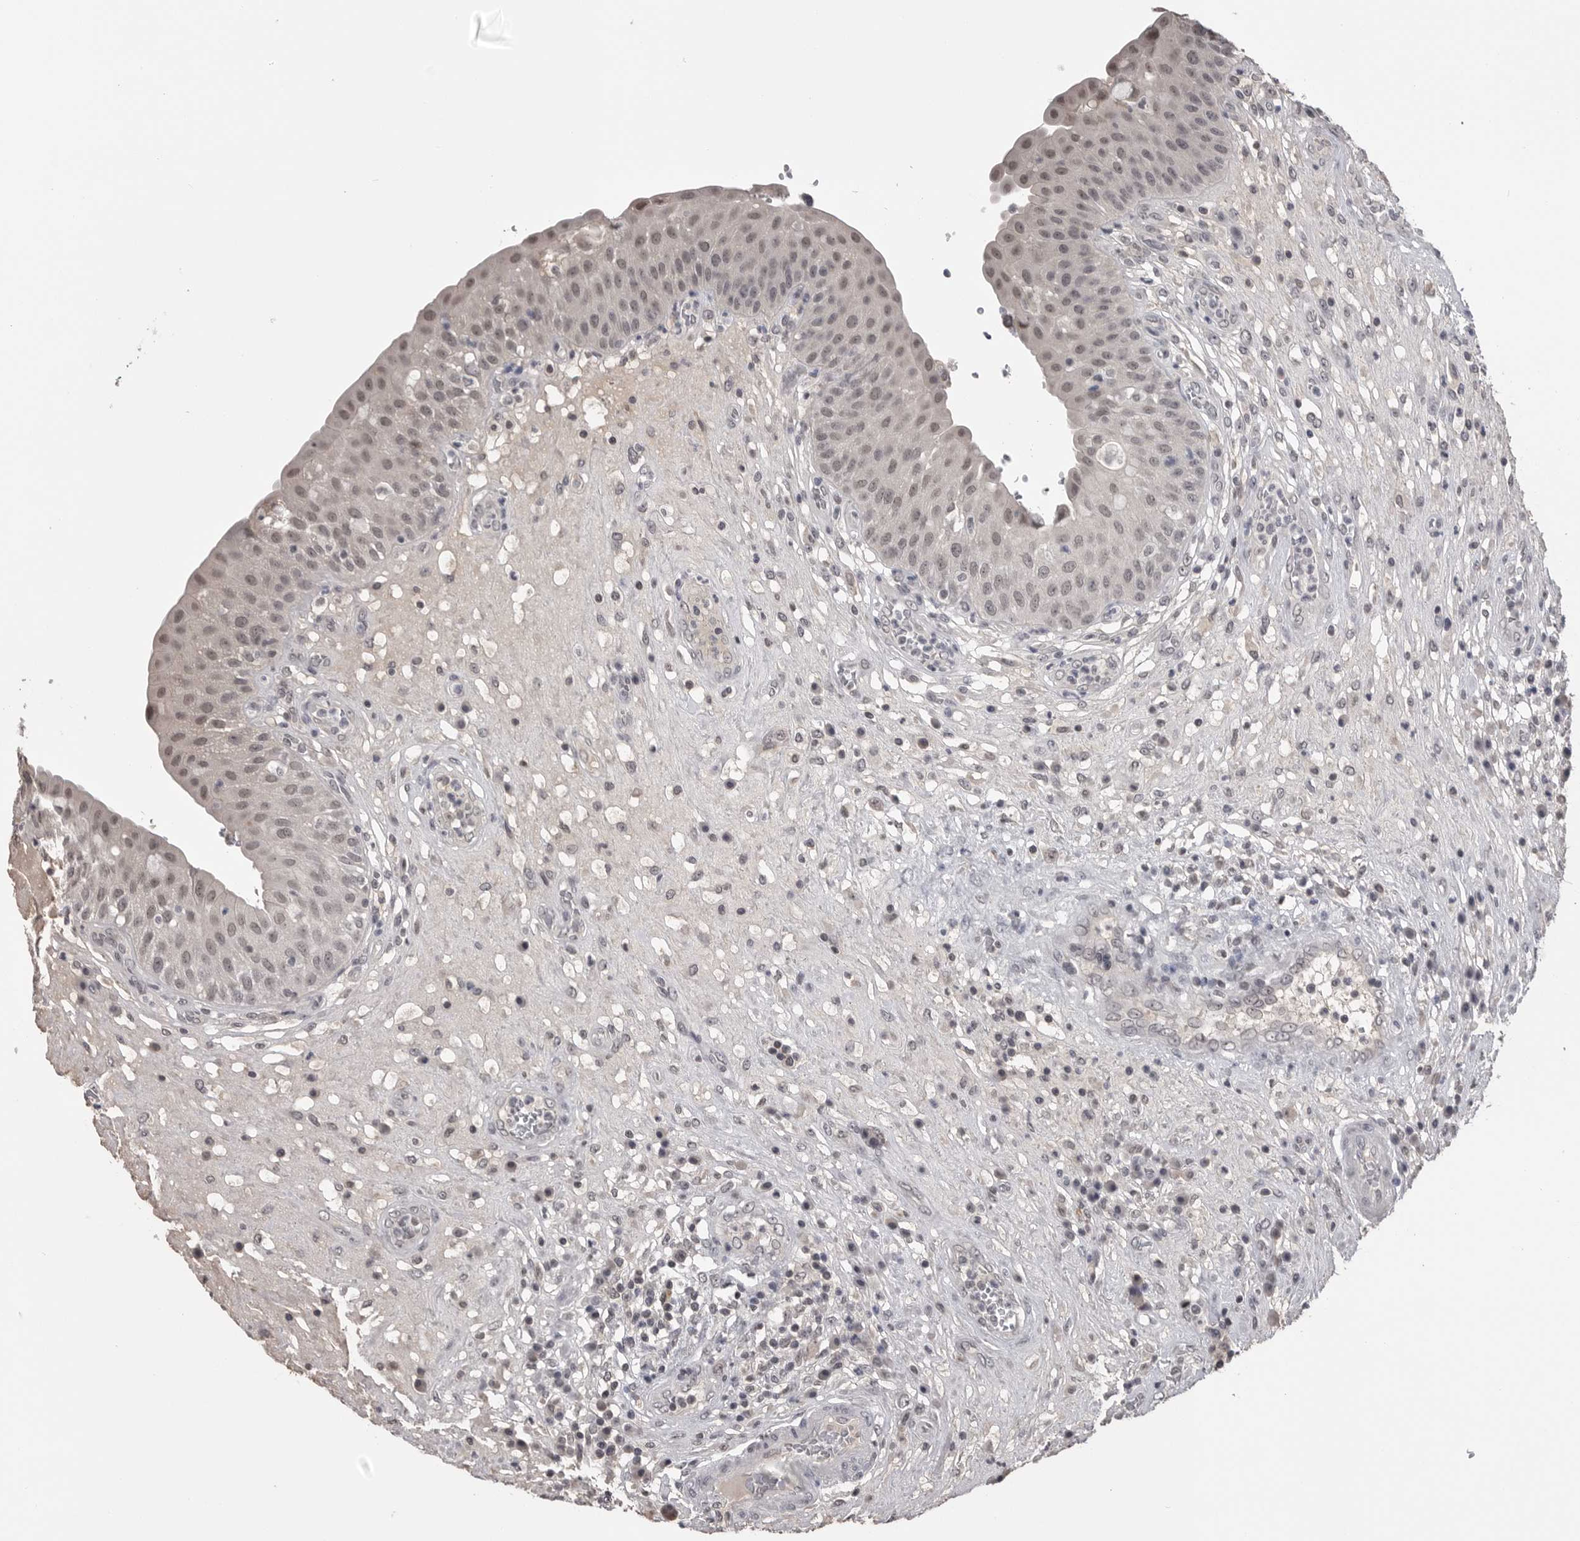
{"staining": {"intensity": "weak", "quantity": ">75%", "location": "nuclear"}, "tissue": "urinary bladder", "cell_type": "Urothelial cells", "image_type": "normal", "snomed": [{"axis": "morphology", "description": "Normal tissue, NOS"}, {"axis": "topography", "description": "Urinary bladder"}], "caption": "High-magnification brightfield microscopy of normal urinary bladder stained with DAB (3,3'-diaminobenzidine) (brown) and counterstained with hematoxylin (blue). urothelial cells exhibit weak nuclear positivity is present in approximately>75% of cells.", "gene": "DLG2", "patient": {"sex": "female", "age": 62}}